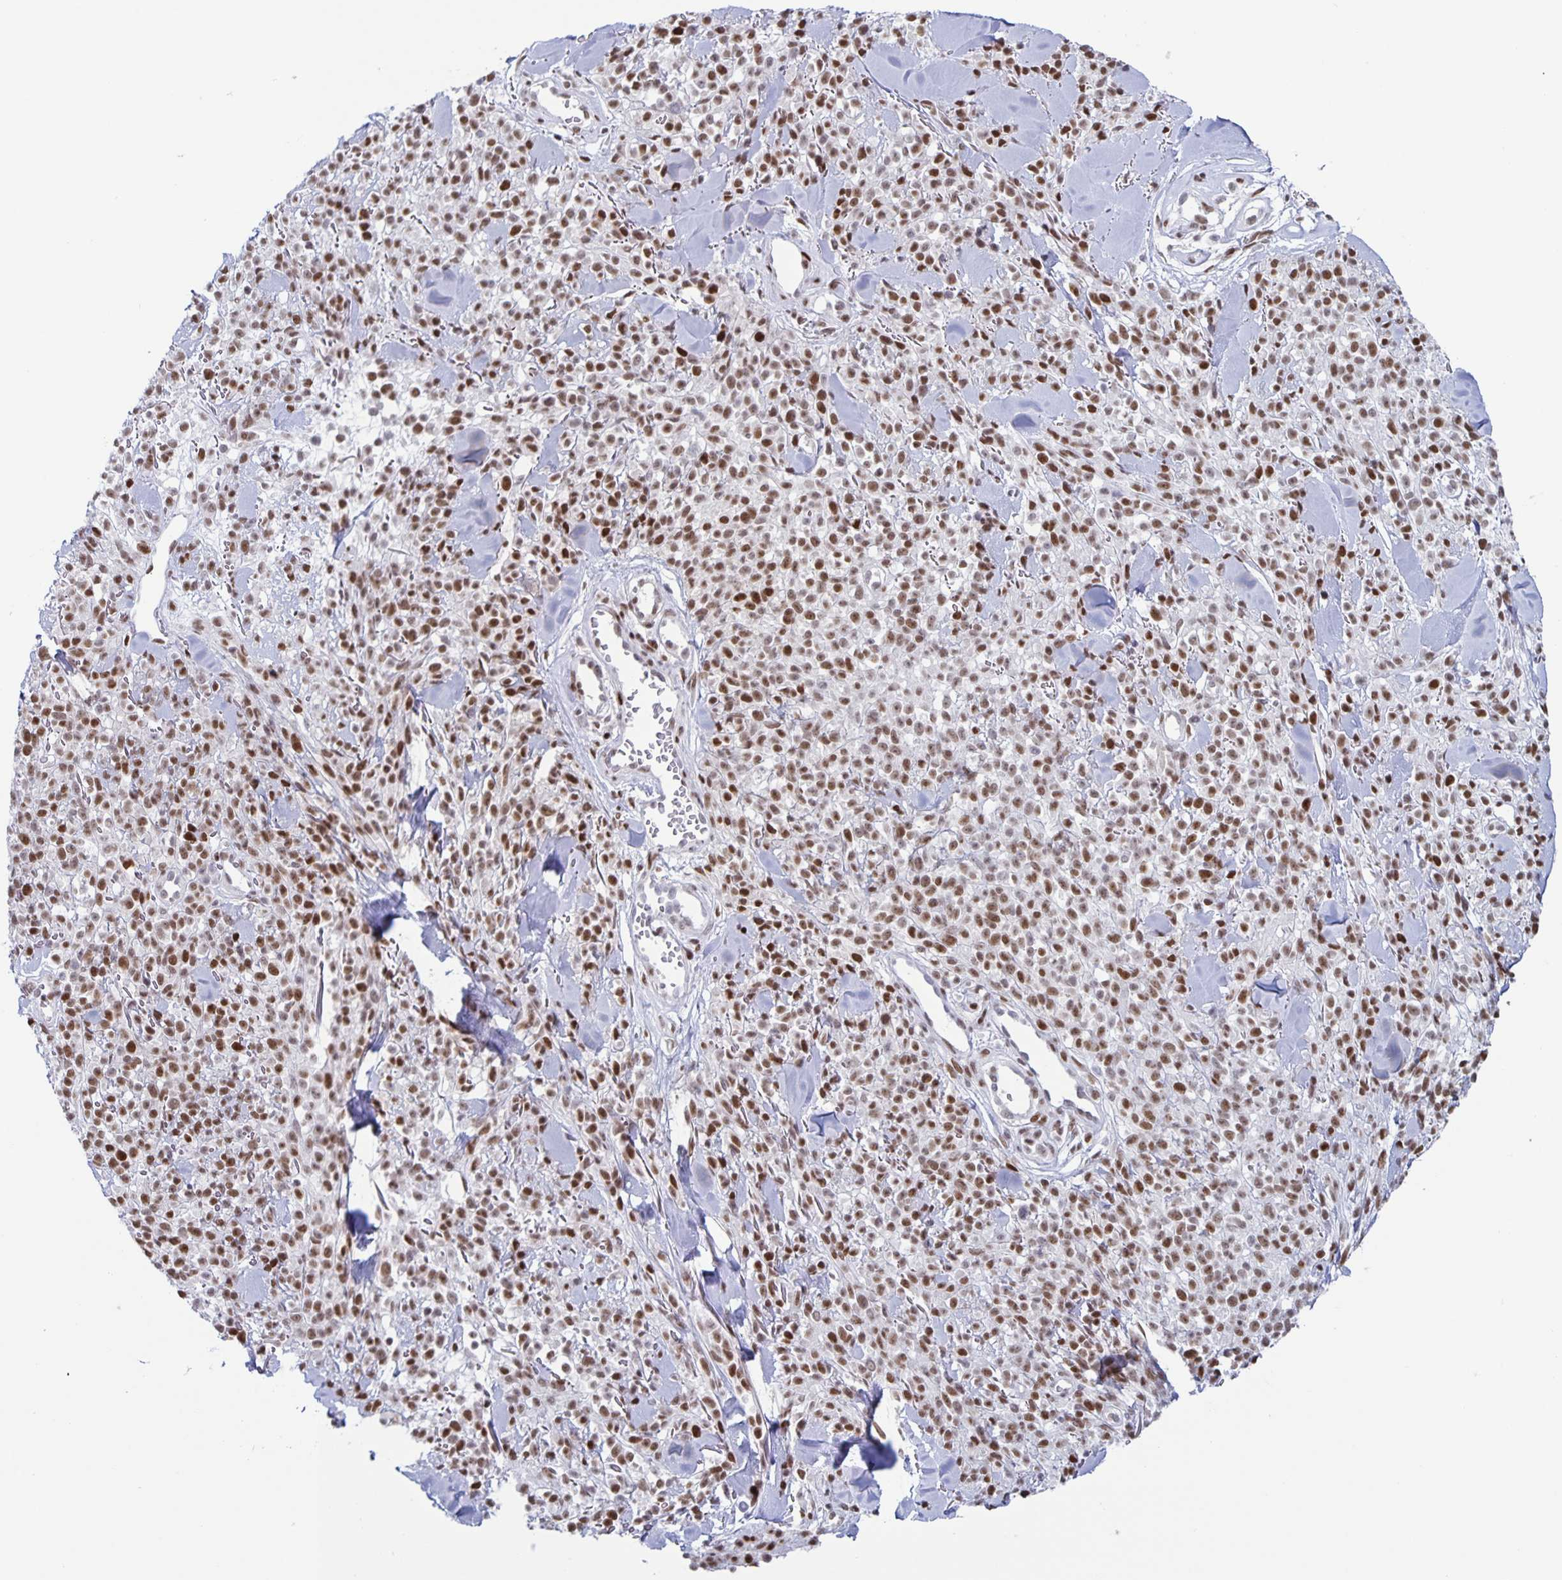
{"staining": {"intensity": "moderate", "quantity": ">75%", "location": "nuclear"}, "tissue": "melanoma", "cell_type": "Tumor cells", "image_type": "cancer", "snomed": [{"axis": "morphology", "description": "Malignant melanoma, NOS"}, {"axis": "topography", "description": "Skin"}, {"axis": "topography", "description": "Skin of trunk"}], "caption": "This is an image of IHC staining of malignant melanoma, which shows moderate expression in the nuclear of tumor cells.", "gene": "JUND", "patient": {"sex": "male", "age": 74}}